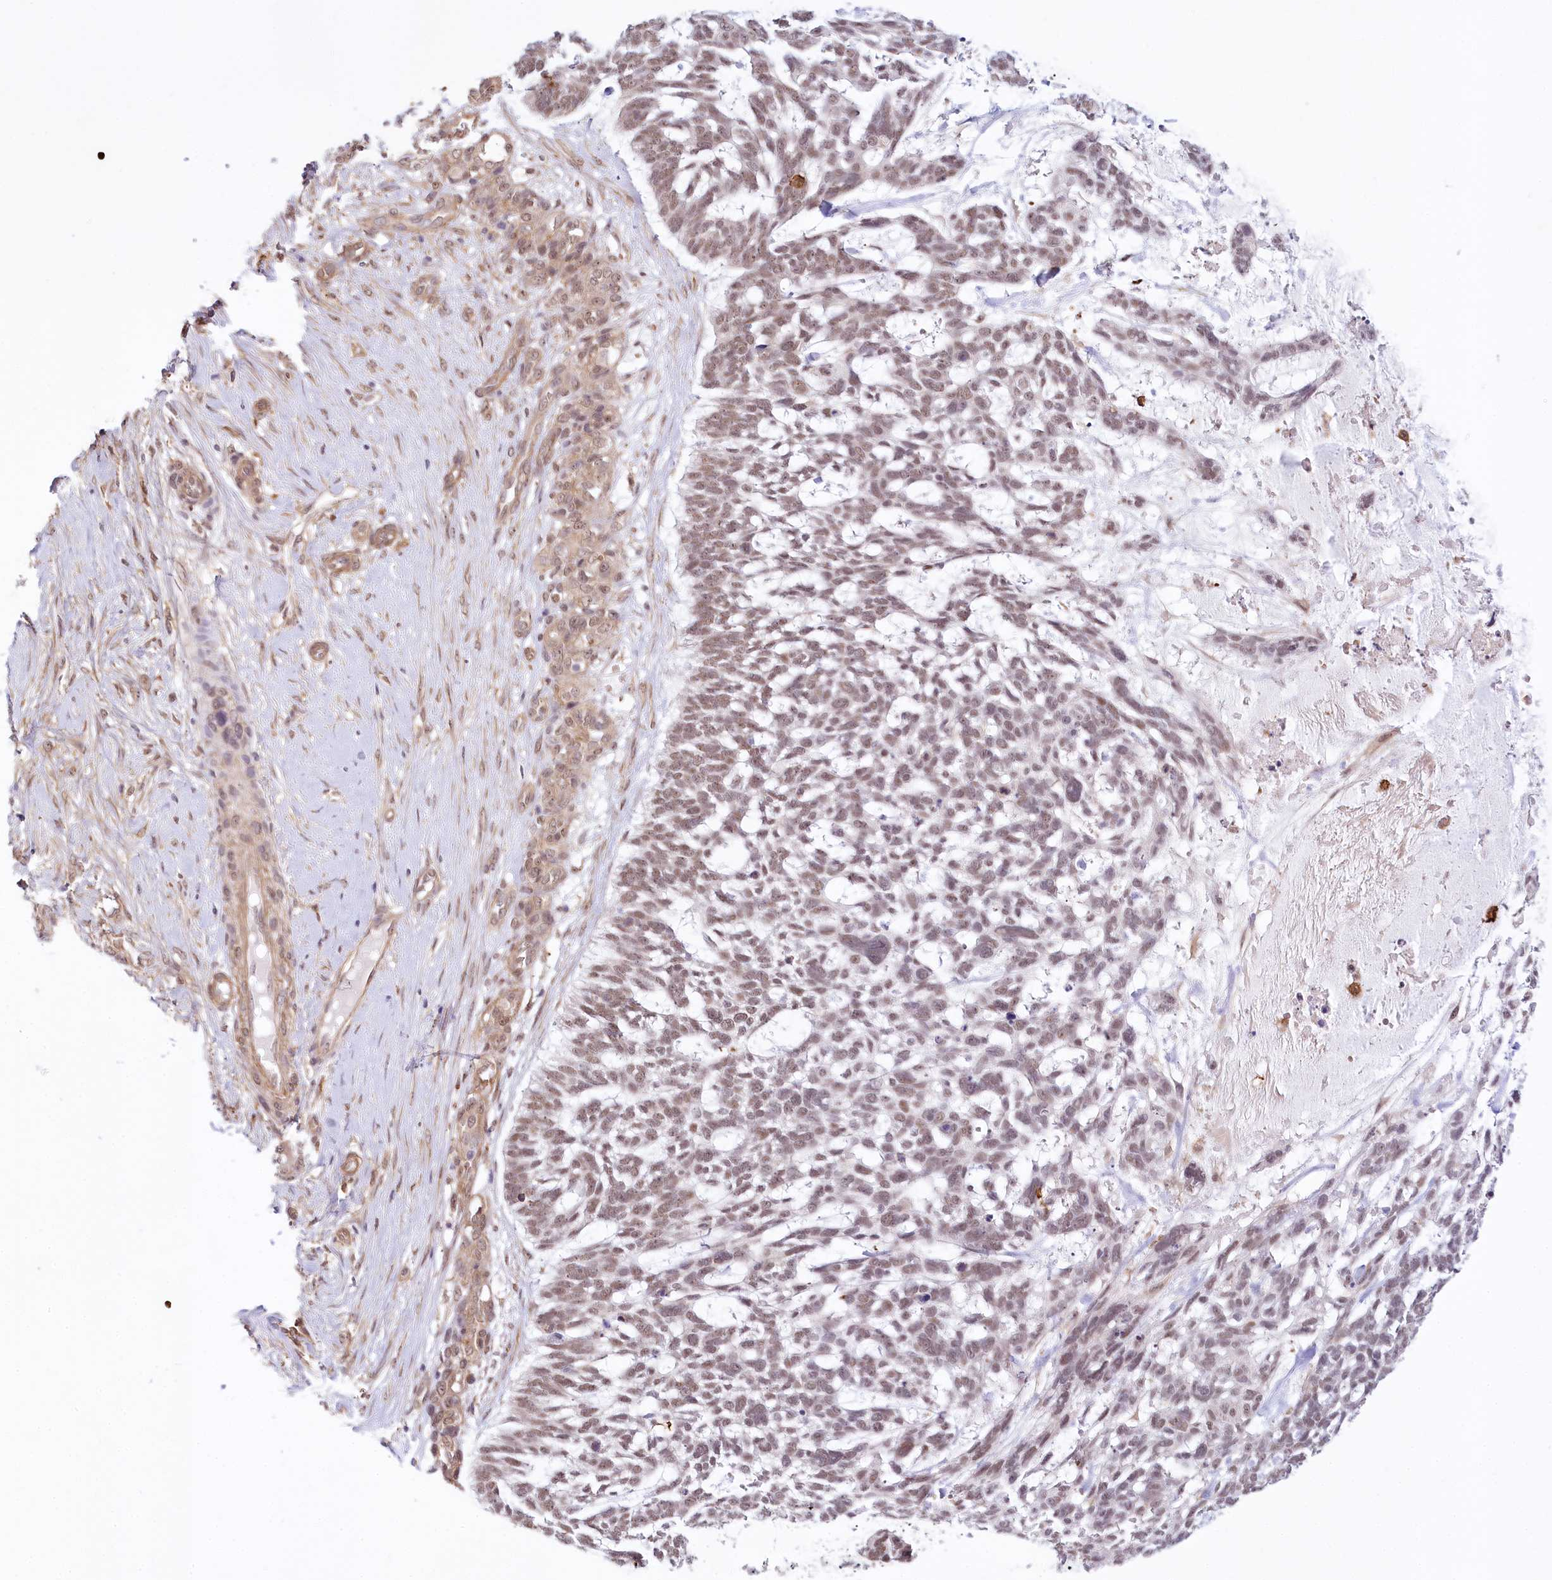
{"staining": {"intensity": "moderate", "quantity": "25%-75%", "location": "nuclear"}, "tissue": "skin cancer", "cell_type": "Tumor cells", "image_type": "cancer", "snomed": [{"axis": "morphology", "description": "Basal cell carcinoma"}, {"axis": "topography", "description": "Skin"}], "caption": "Protein positivity by immunohistochemistry displays moderate nuclear staining in approximately 25%-75% of tumor cells in basal cell carcinoma (skin).", "gene": "TUBGCP2", "patient": {"sex": "male", "age": 88}}